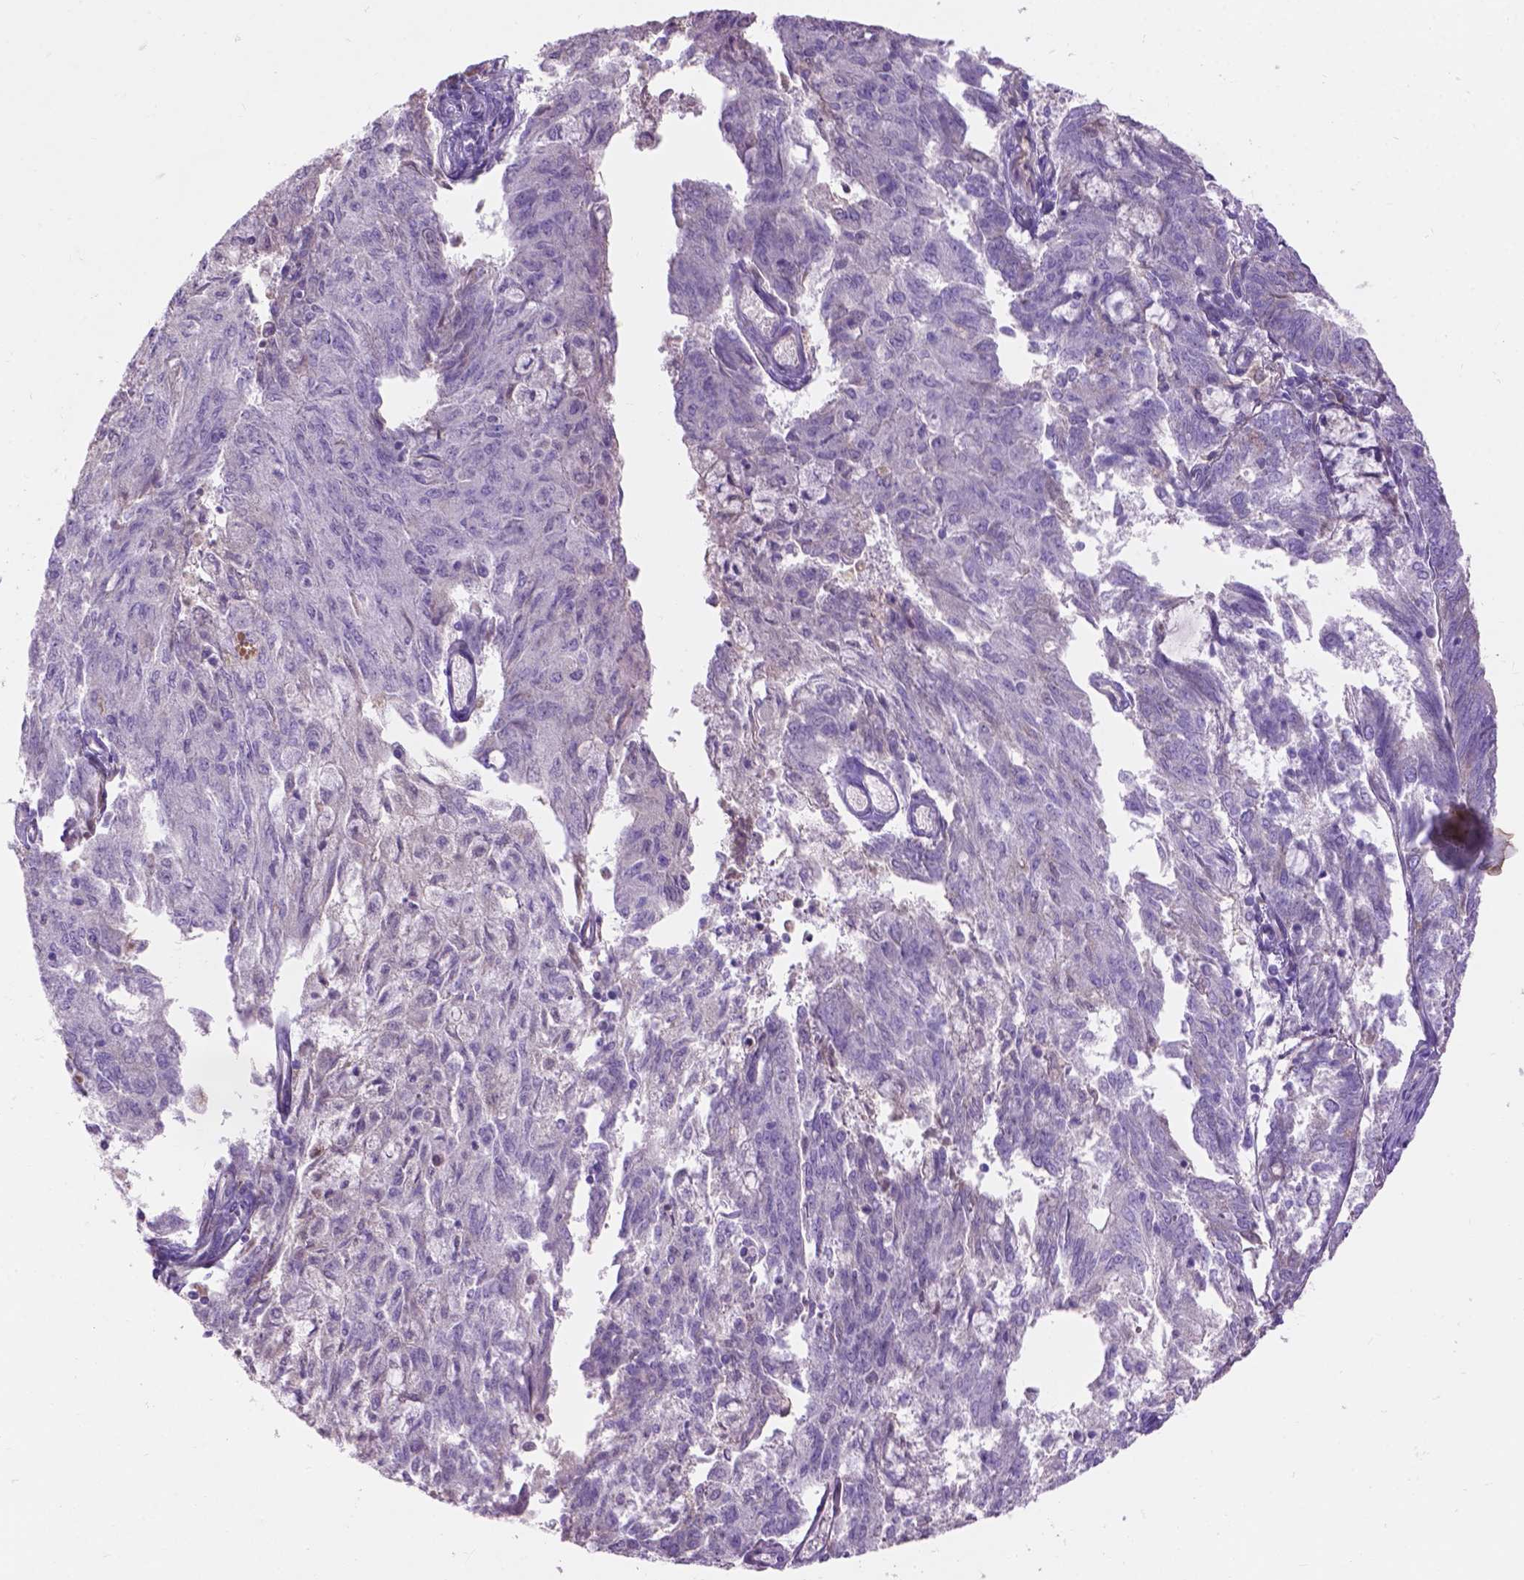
{"staining": {"intensity": "negative", "quantity": "none", "location": "none"}, "tissue": "endometrial cancer", "cell_type": "Tumor cells", "image_type": "cancer", "snomed": [{"axis": "morphology", "description": "Adenocarcinoma, NOS"}, {"axis": "topography", "description": "Endometrium"}], "caption": "Tumor cells show no significant expression in endometrial cancer.", "gene": "NOXO1", "patient": {"sex": "female", "age": 82}}